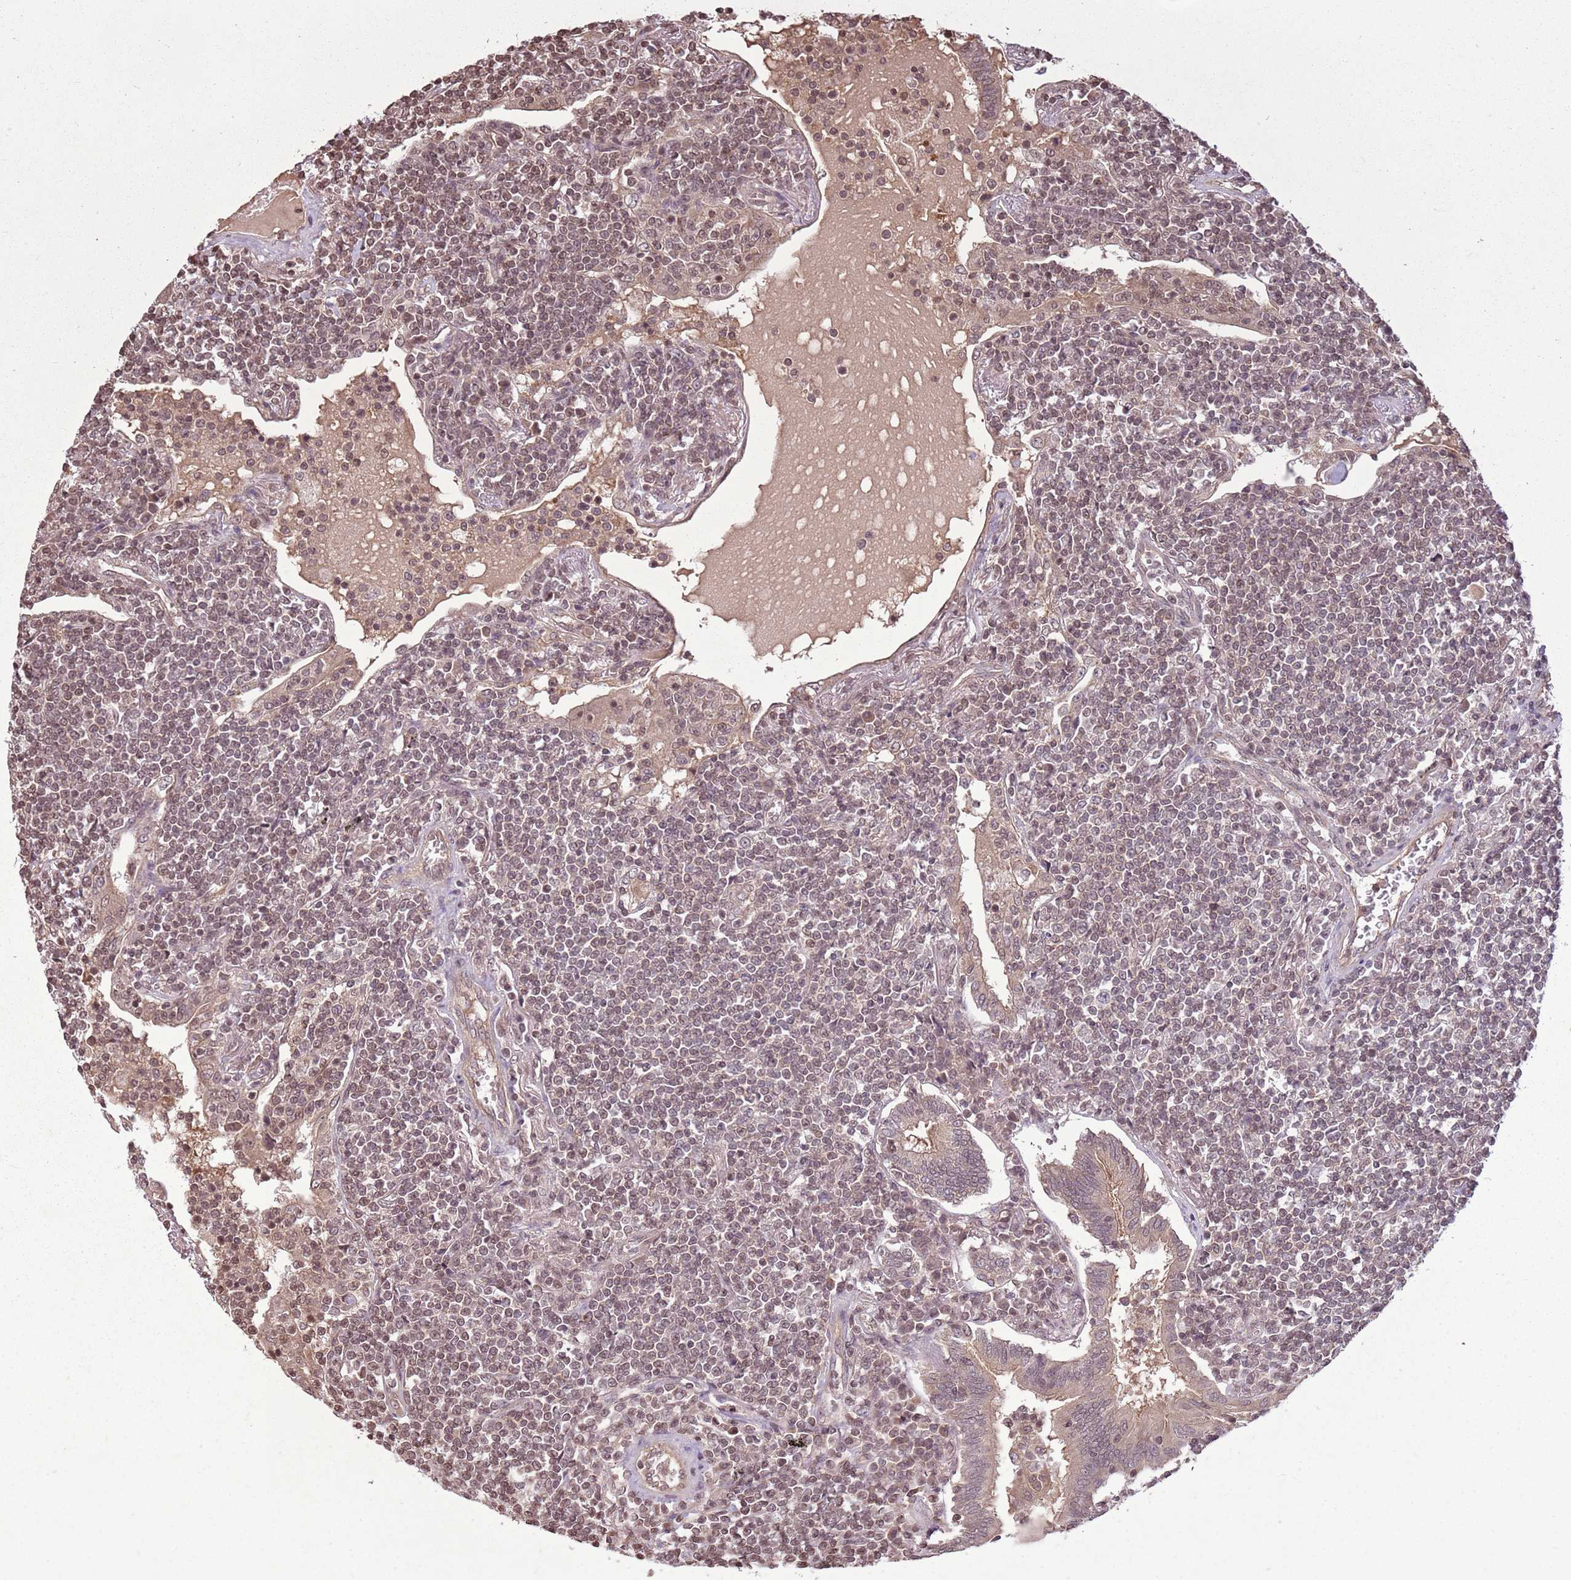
{"staining": {"intensity": "weak", "quantity": "25%-75%", "location": "nuclear"}, "tissue": "lymphoma", "cell_type": "Tumor cells", "image_type": "cancer", "snomed": [{"axis": "morphology", "description": "Malignant lymphoma, non-Hodgkin's type, Low grade"}, {"axis": "topography", "description": "Lung"}], "caption": "Protein staining exhibits weak nuclear positivity in approximately 25%-75% of tumor cells in malignant lymphoma, non-Hodgkin's type (low-grade).", "gene": "CAPN9", "patient": {"sex": "female", "age": 71}}